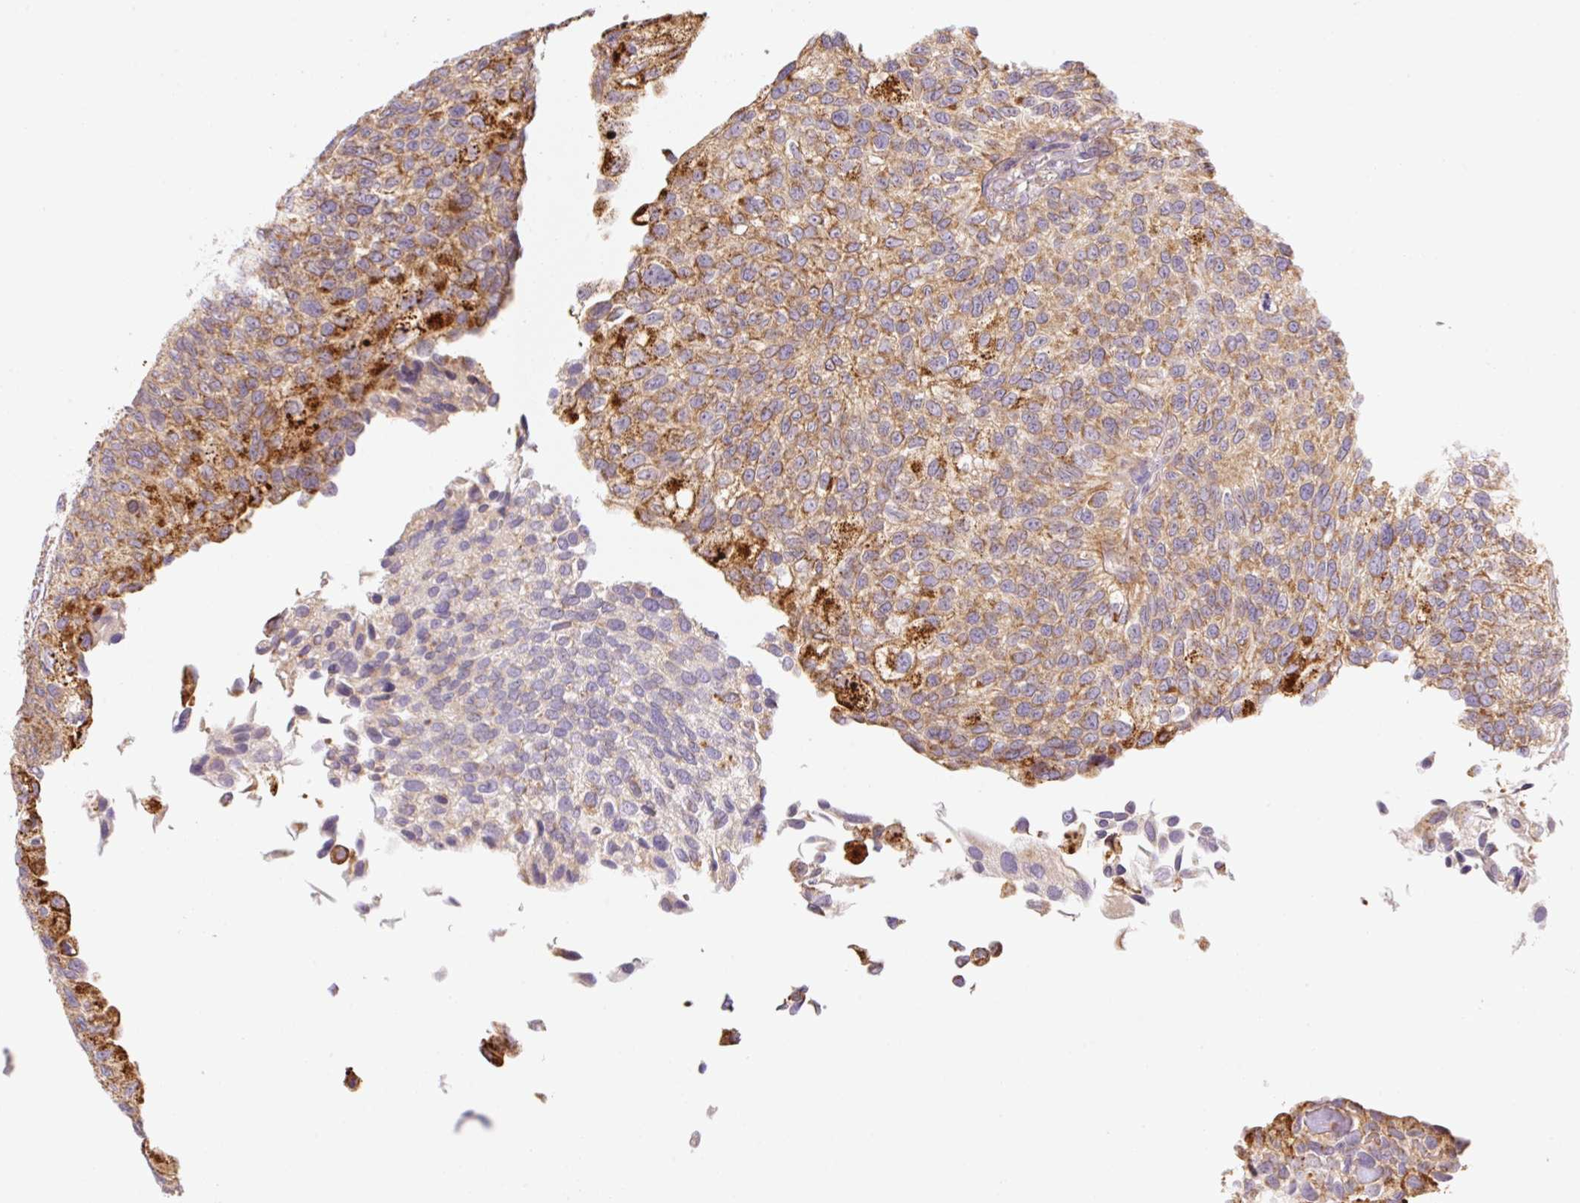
{"staining": {"intensity": "strong", "quantity": "25%-75%", "location": "cytoplasmic/membranous"}, "tissue": "urothelial cancer", "cell_type": "Tumor cells", "image_type": "cancer", "snomed": [{"axis": "morphology", "description": "Urothelial carcinoma, NOS"}, {"axis": "topography", "description": "Urinary bladder"}], "caption": "DAB immunohistochemical staining of human transitional cell carcinoma reveals strong cytoplasmic/membranous protein staining in about 25%-75% of tumor cells.", "gene": "GOSR2", "patient": {"sex": "male", "age": 87}}